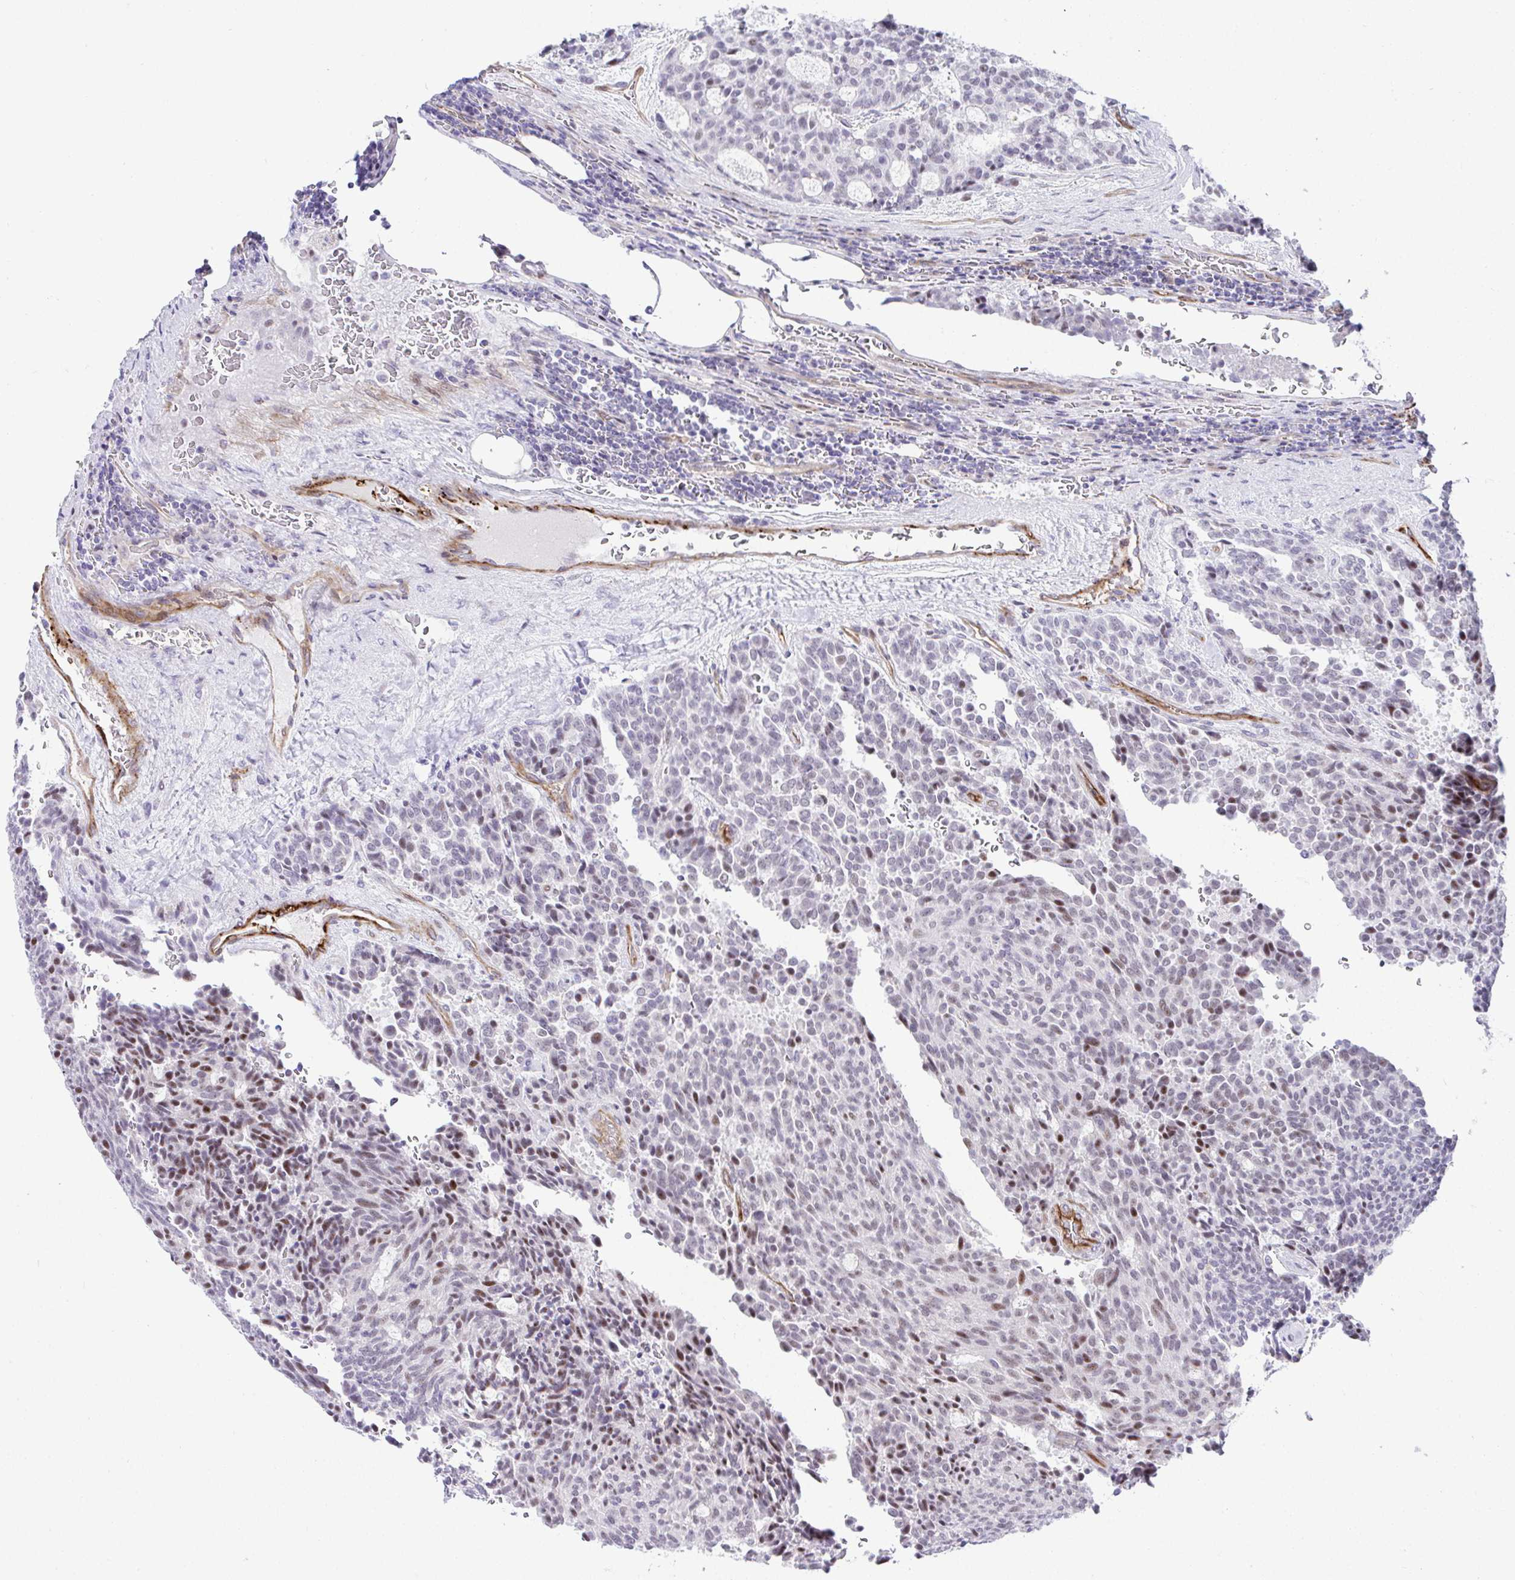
{"staining": {"intensity": "moderate", "quantity": "25%-75%", "location": "nuclear"}, "tissue": "carcinoid", "cell_type": "Tumor cells", "image_type": "cancer", "snomed": [{"axis": "morphology", "description": "Carcinoid, malignant, NOS"}, {"axis": "topography", "description": "Pancreas"}], "caption": "Protein staining shows moderate nuclear positivity in approximately 25%-75% of tumor cells in malignant carcinoid.", "gene": "FBXO34", "patient": {"sex": "female", "age": 54}}